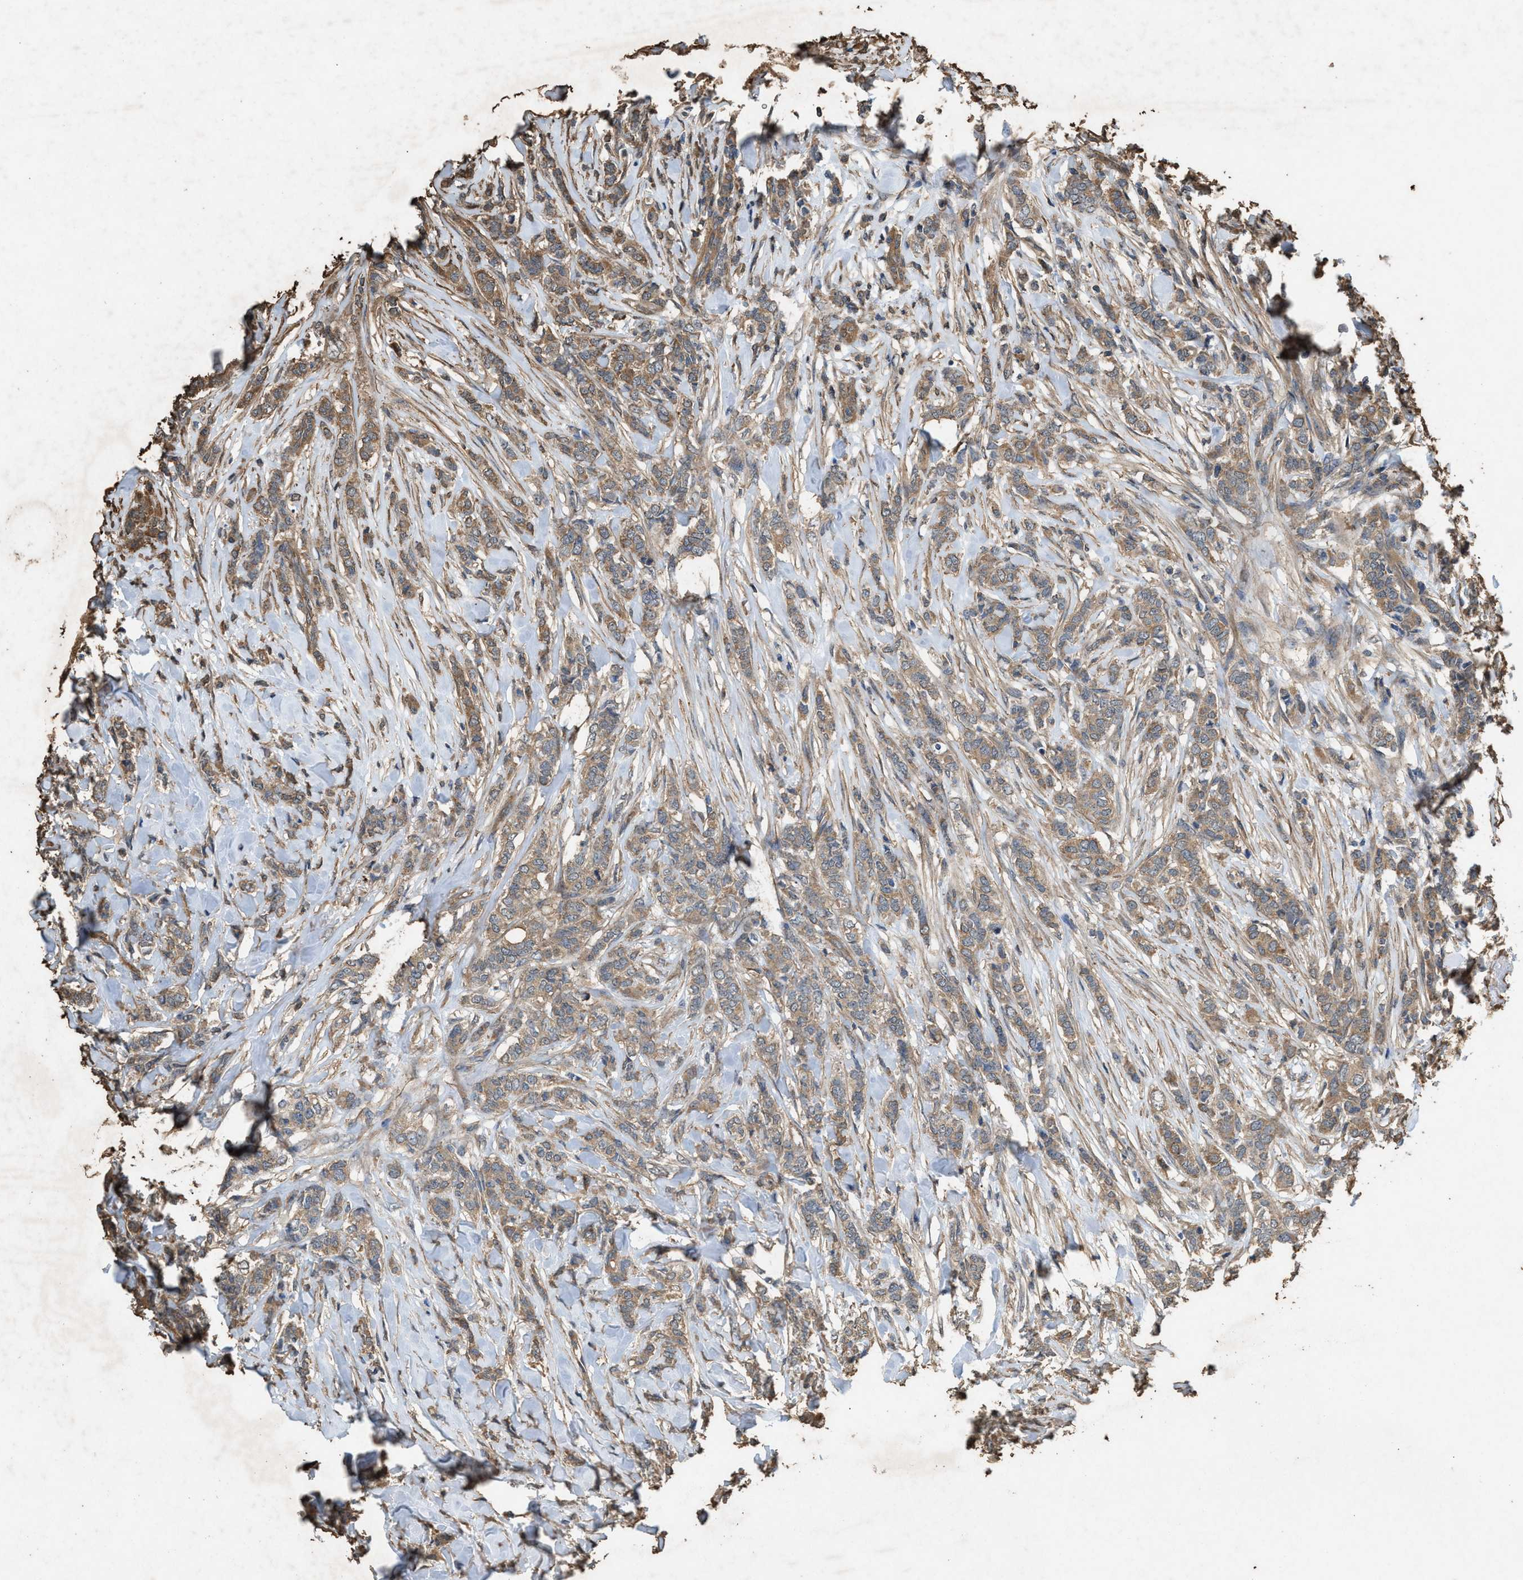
{"staining": {"intensity": "moderate", "quantity": ">75%", "location": "cytoplasmic/membranous"}, "tissue": "breast cancer", "cell_type": "Tumor cells", "image_type": "cancer", "snomed": [{"axis": "morphology", "description": "Lobular carcinoma"}, {"axis": "topography", "description": "Skin"}, {"axis": "topography", "description": "Breast"}], "caption": "Protein staining demonstrates moderate cytoplasmic/membranous staining in approximately >75% of tumor cells in breast cancer.", "gene": "DCAF7", "patient": {"sex": "female", "age": 46}}